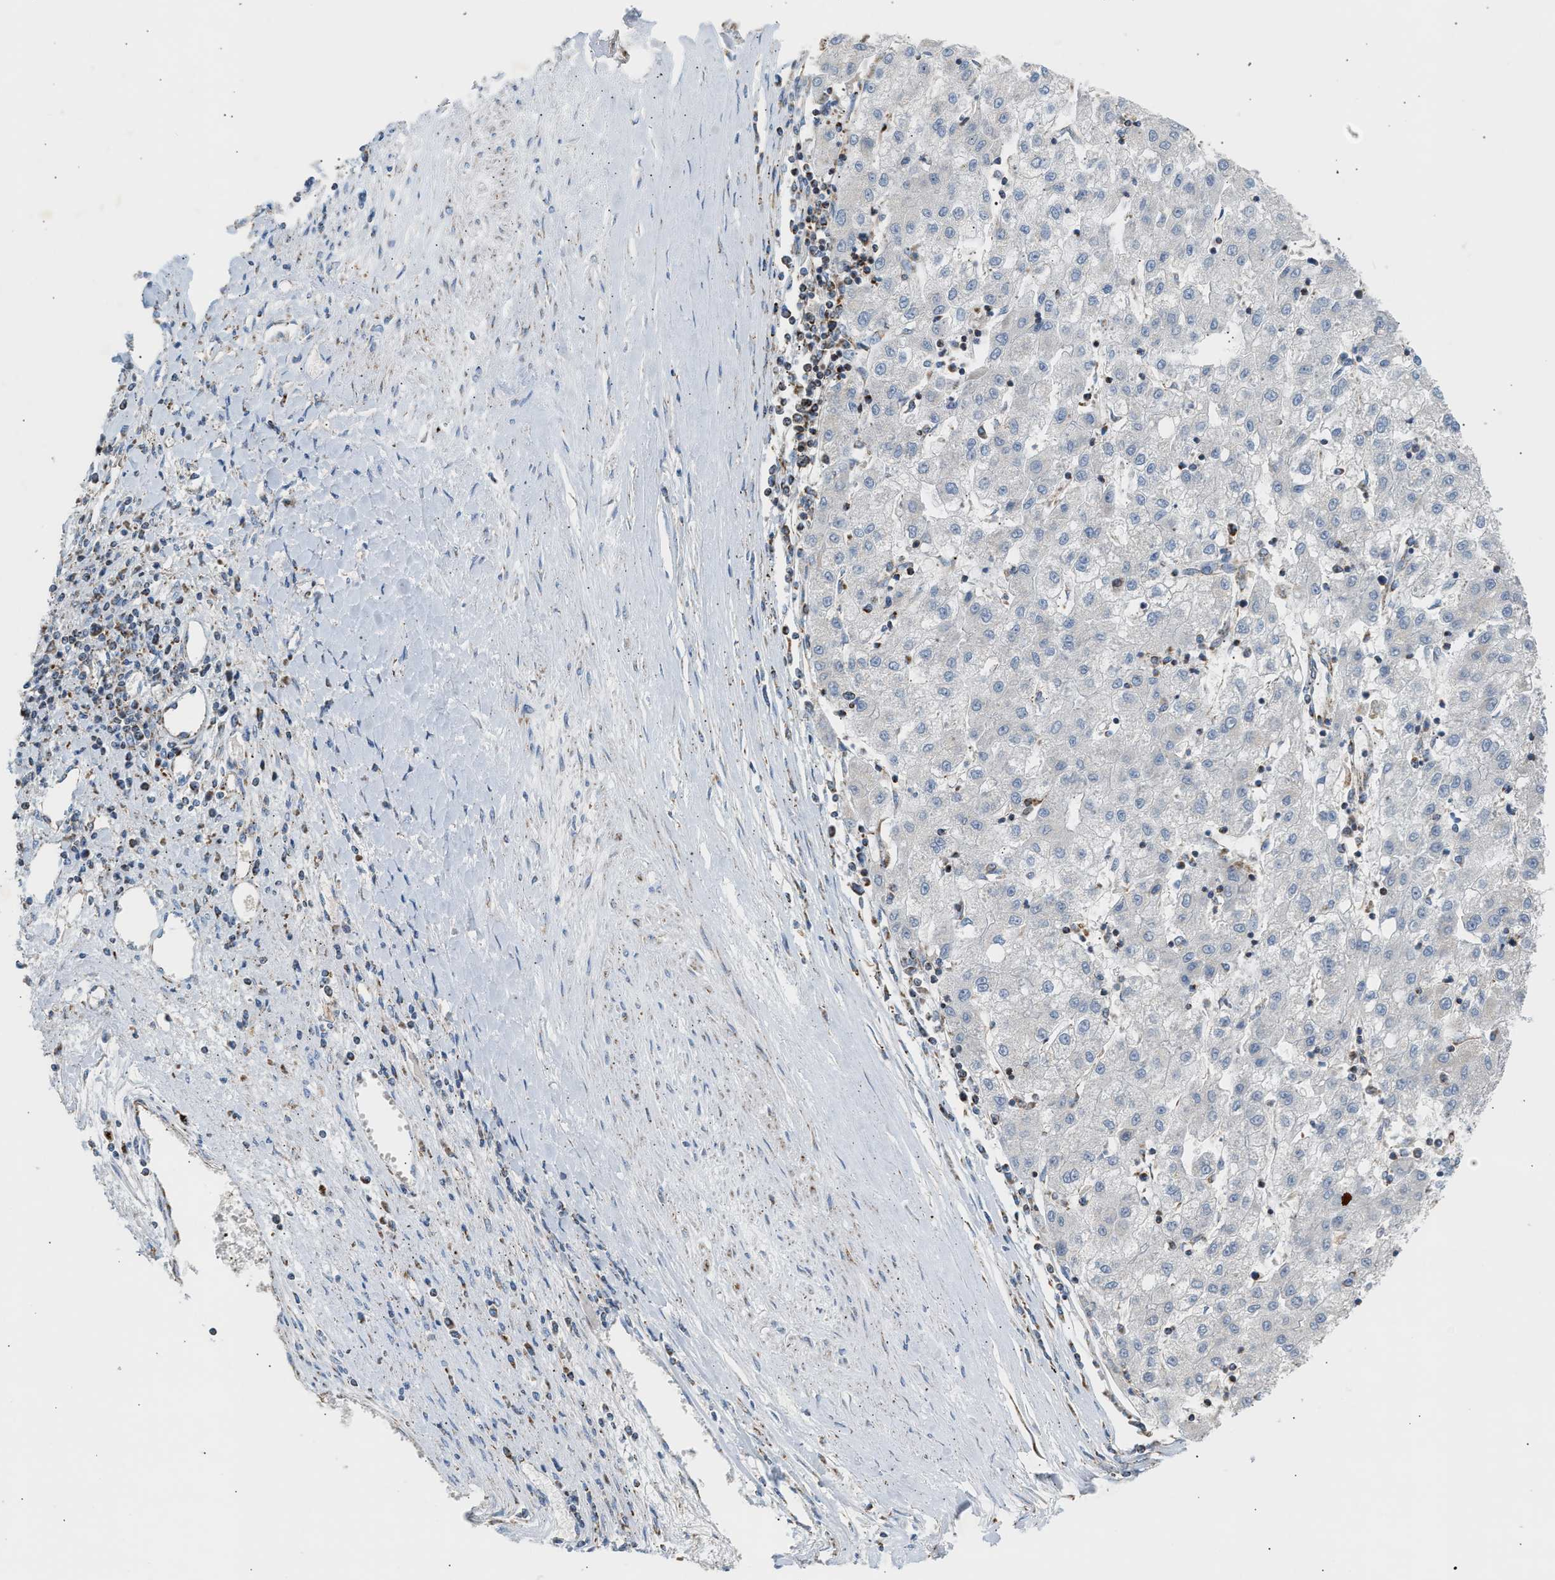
{"staining": {"intensity": "negative", "quantity": "none", "location": "none"}, "tissue": "liver cancer", "cell_type": "Tumor cells", "image_type": "cancer", "snomed": [{"axis": "morphology", "description": "Carcinoma, Hepatocellular, NOS"}, {"axis": "topography", "description": "Liver"}], "caption": "DAB immunohistochemical staining of hepatocellular carcinoma (liver) shows no significant expression in tumor cells. (Immunohistochemistry (ihc), brightfield microscopy, high magnification).", "gene": "OGDH", "patient": {"sex": "male", "age": 72}}